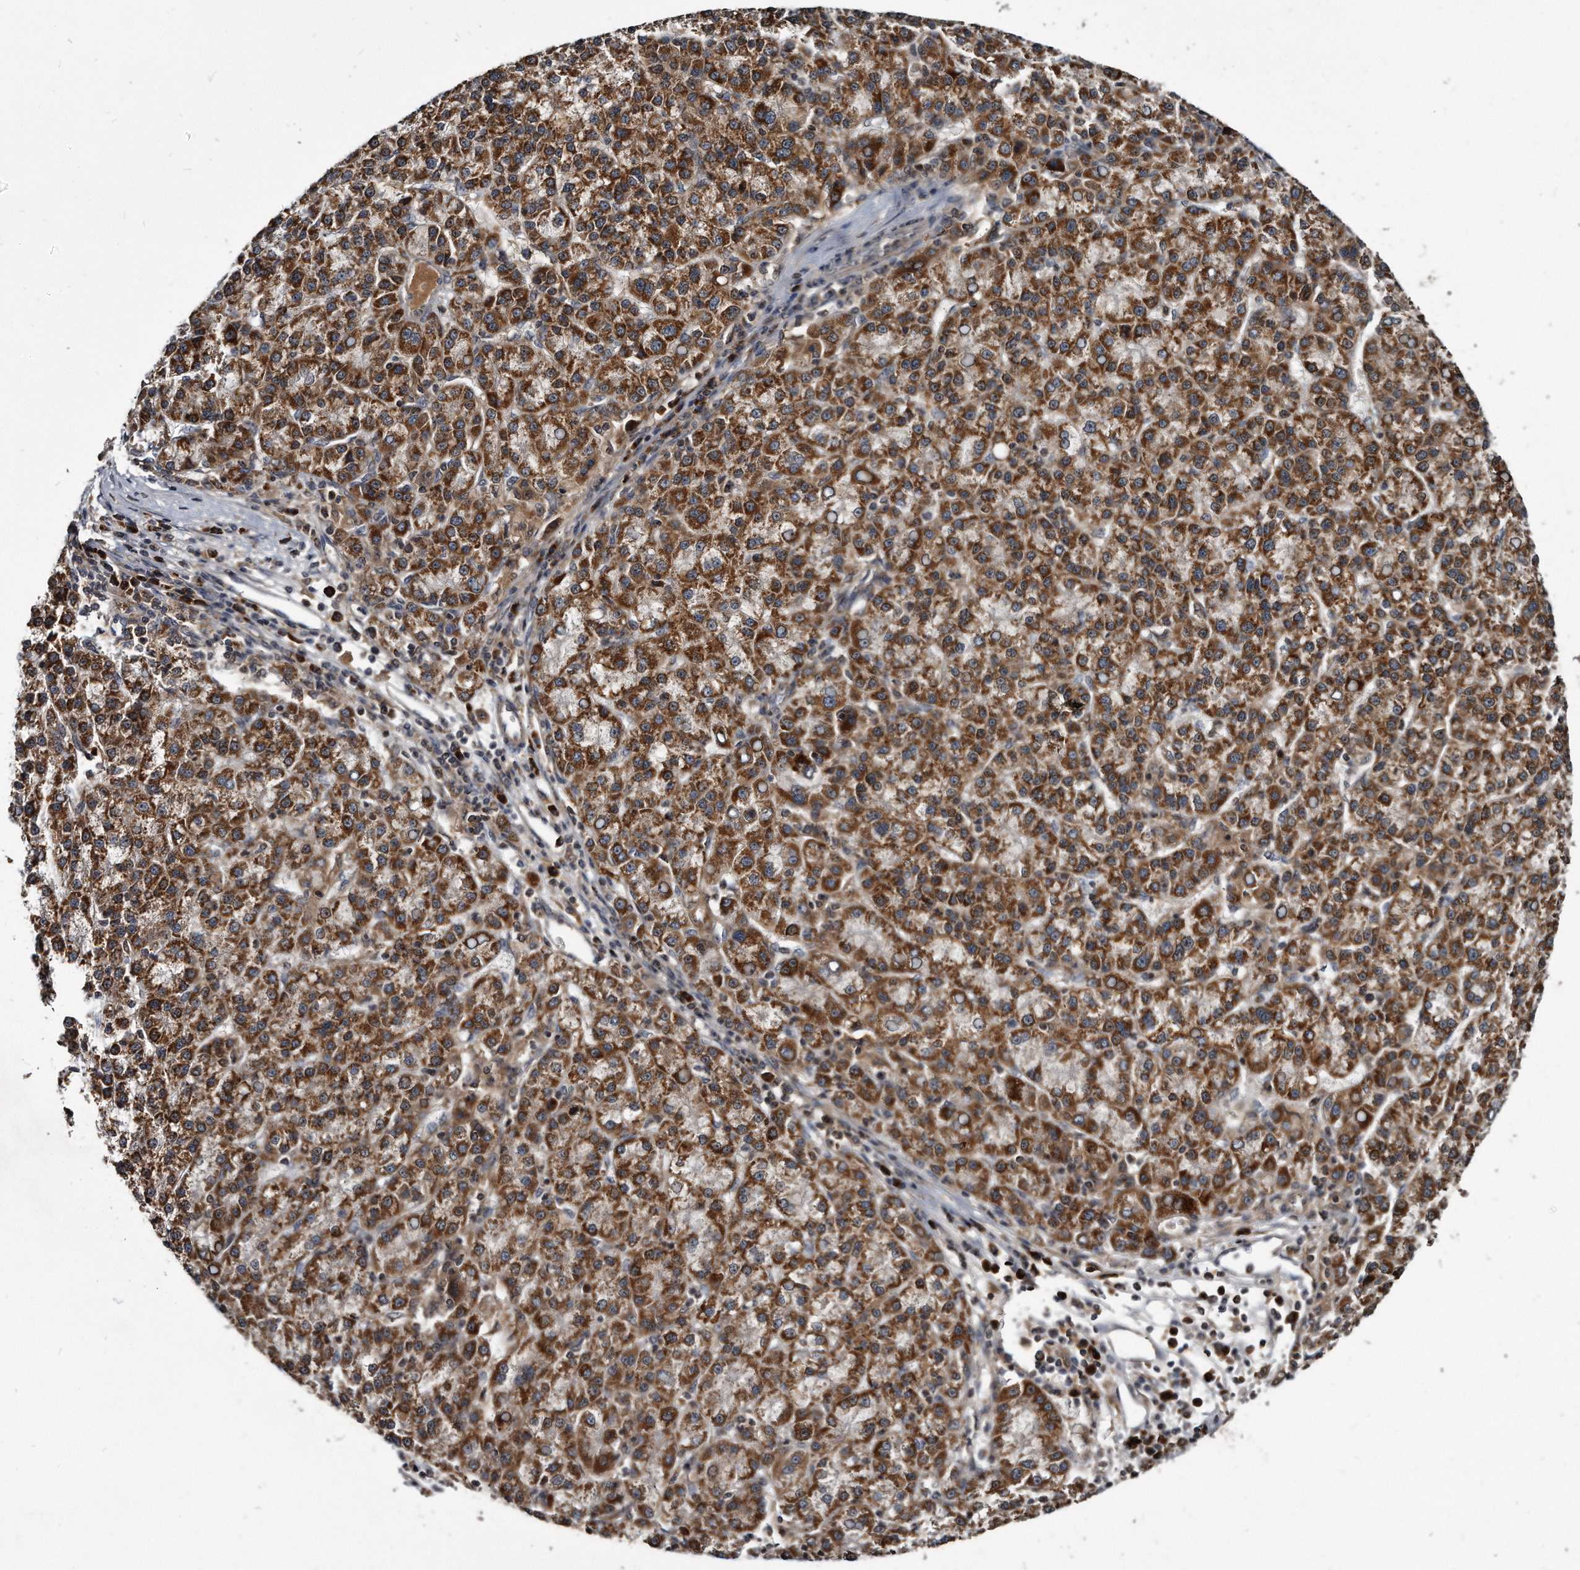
{"staining": {"intensity": "moderate", "quantity": ">75%", "location": "cytoplasmic/membranous"}, "tissue": "liver cancer", "cell_type": "Tumor cells", "image_type": "cancer", "snomed": [{"axis": "morphology", "description": "Carcinoma, Hepatocellular, NOS"}, {"axis": "topography", "description": "Liver"}], "caption": "Brown immunohistochemical staining in human liver hepatocellular carcinoma shows moderate cytoplasmic/membranous expression in approximately >75% of tumor cells.", "gene": "FAM136A", "patient": {"sex": "female", "age": 58}}